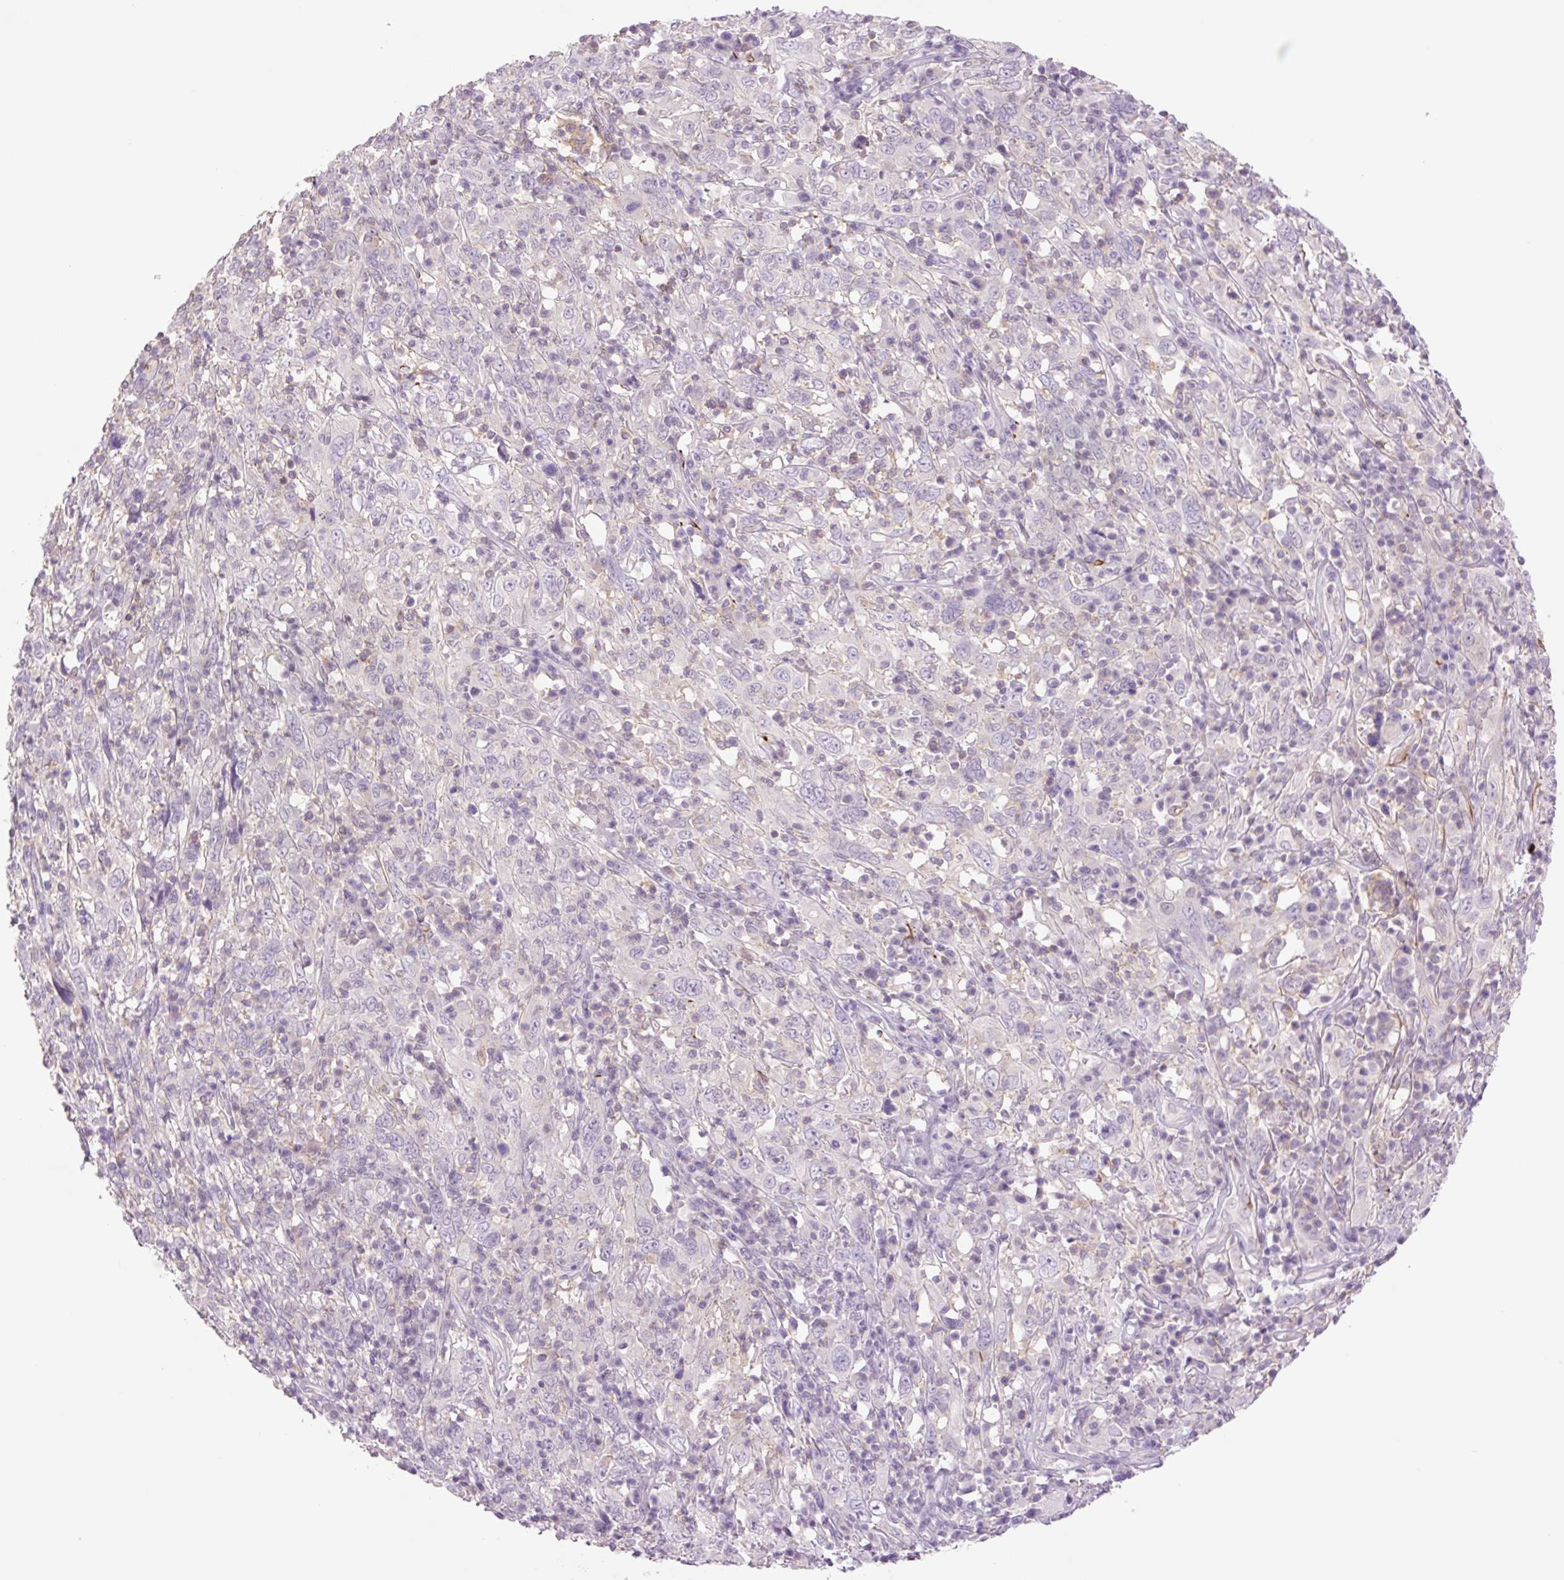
{"staining": {"intensity": "negative", "quantity": "none", "location": "none"}, "tissue": "cervical cancer", "cell_type": "Tumor cells", "image_type": "cancer", "snomed": [{"axis": "morphology", "description": "Squamous cell carcinoma, NOS"}, {"axis": "topography", "description": "Cervix"}], "caption": "High power microscopy micrograph of an immunohistochemistry (IHC) histopathology image of cervical cancer, revealing no significant positivity in tumor cells. The staining was performed using DAB to visualize the protein expression in brown, while the nuclei were stained in blue with hematoxylin (Magnification: 20x).", "gene": "ZFYVE21", "patient": {"sex": "female", "age": 46}}